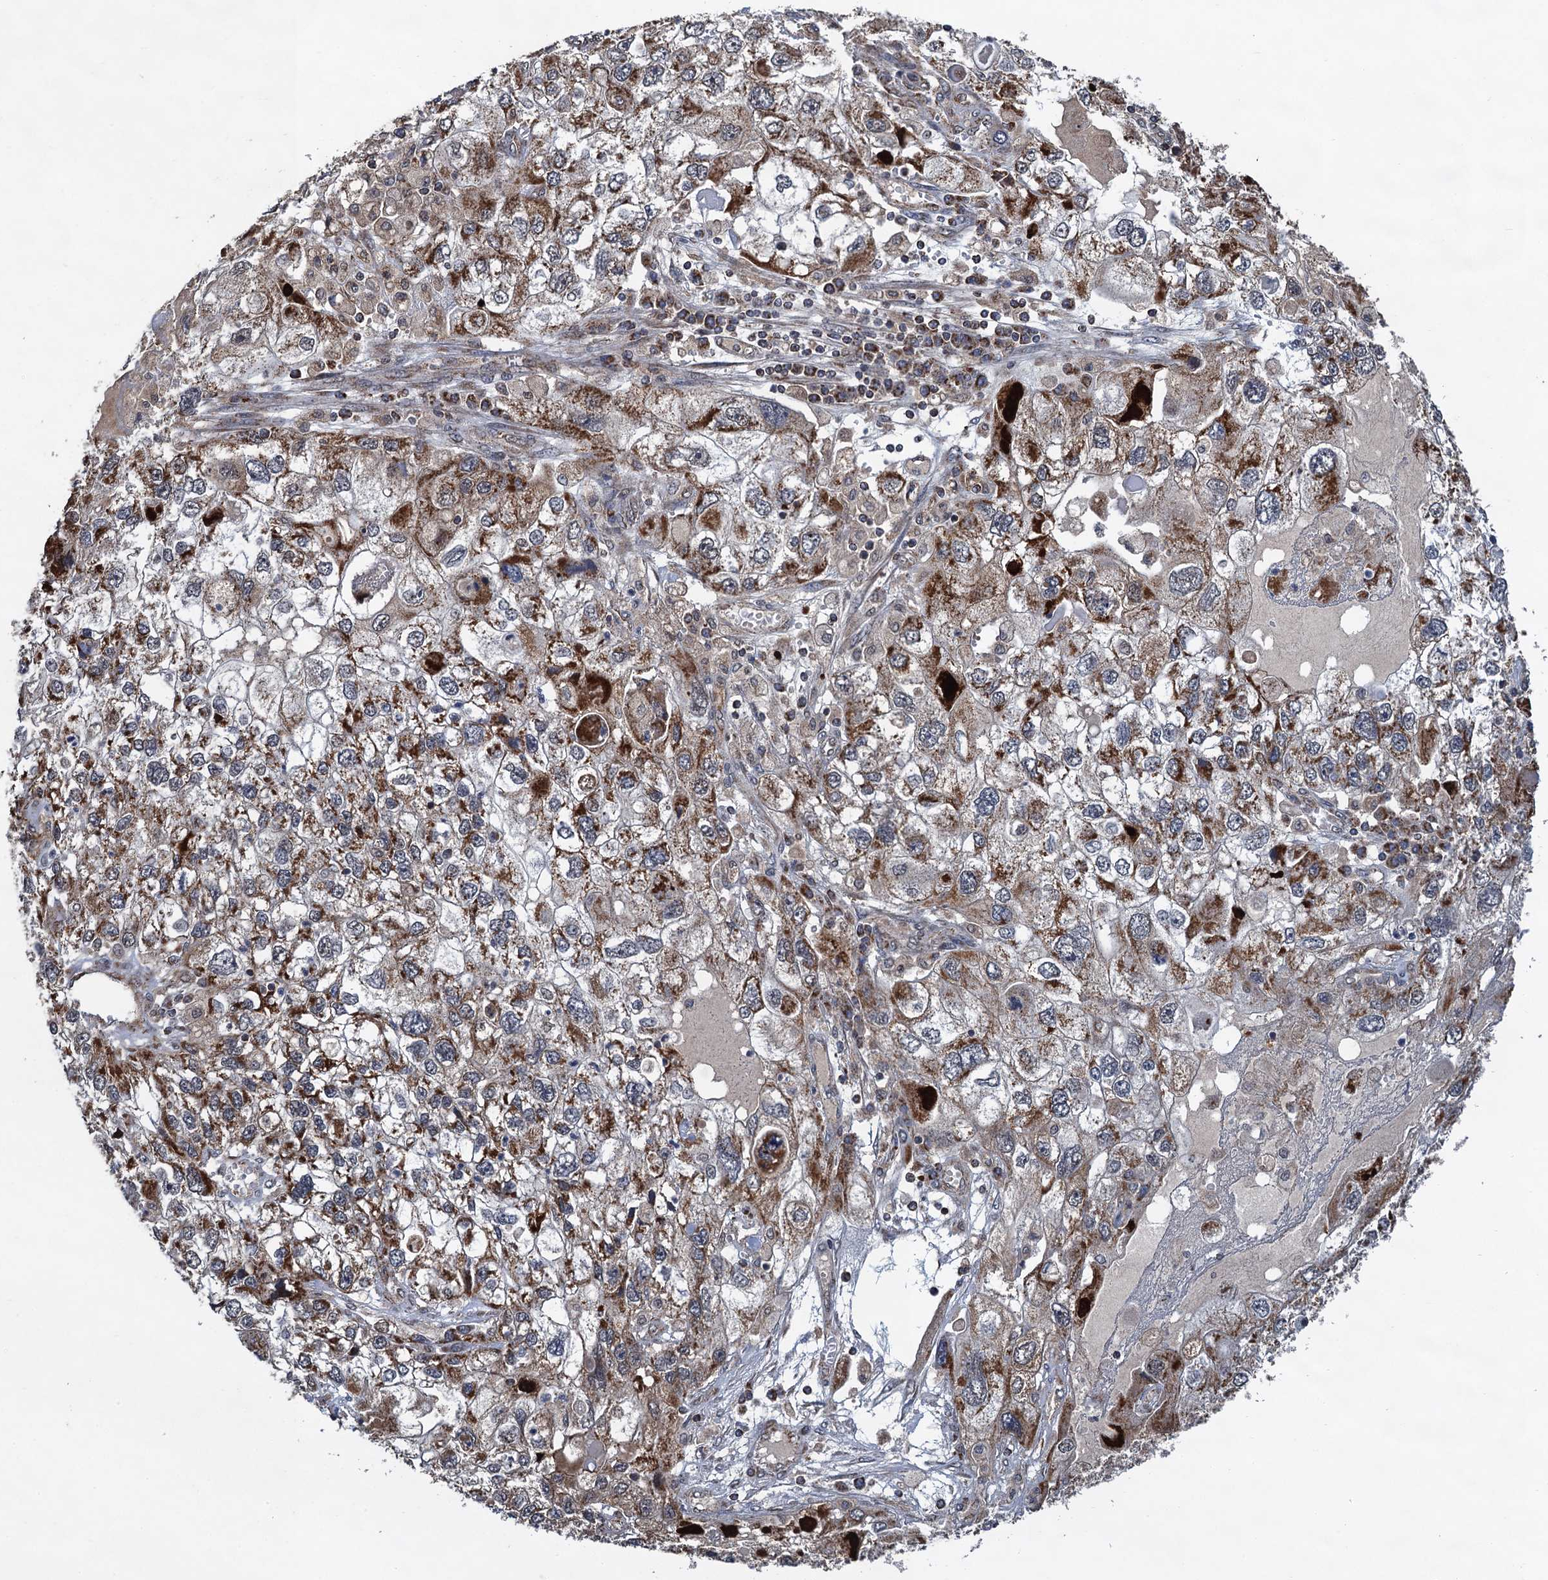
{"staining": {"intensity": "moderate", "quantity": ">75%", "location": "cytoplasmic/membranous"}, "tissue": "endometrial cancer", "cell_type": "Tumor cells", "image_type": "cancer", "snomed": [{"axis": "morphology", "description": "Adenocarcinoma, NOS"}, {"axis": "topography", "description": "Endometrium"}], "caption": "Immunohistochemistry (IHC) image of neoplastic tissue: endometrial cancer stained using immunohistochemistry shows medium levels of moderate protein expression localized specifically in the cytoplasmic/membranous of tumor cells, appearing as a cytoplasmic/membranous brown color.", "gene": "CMPK2", "patient": {"sex": "female", "age": 49}}